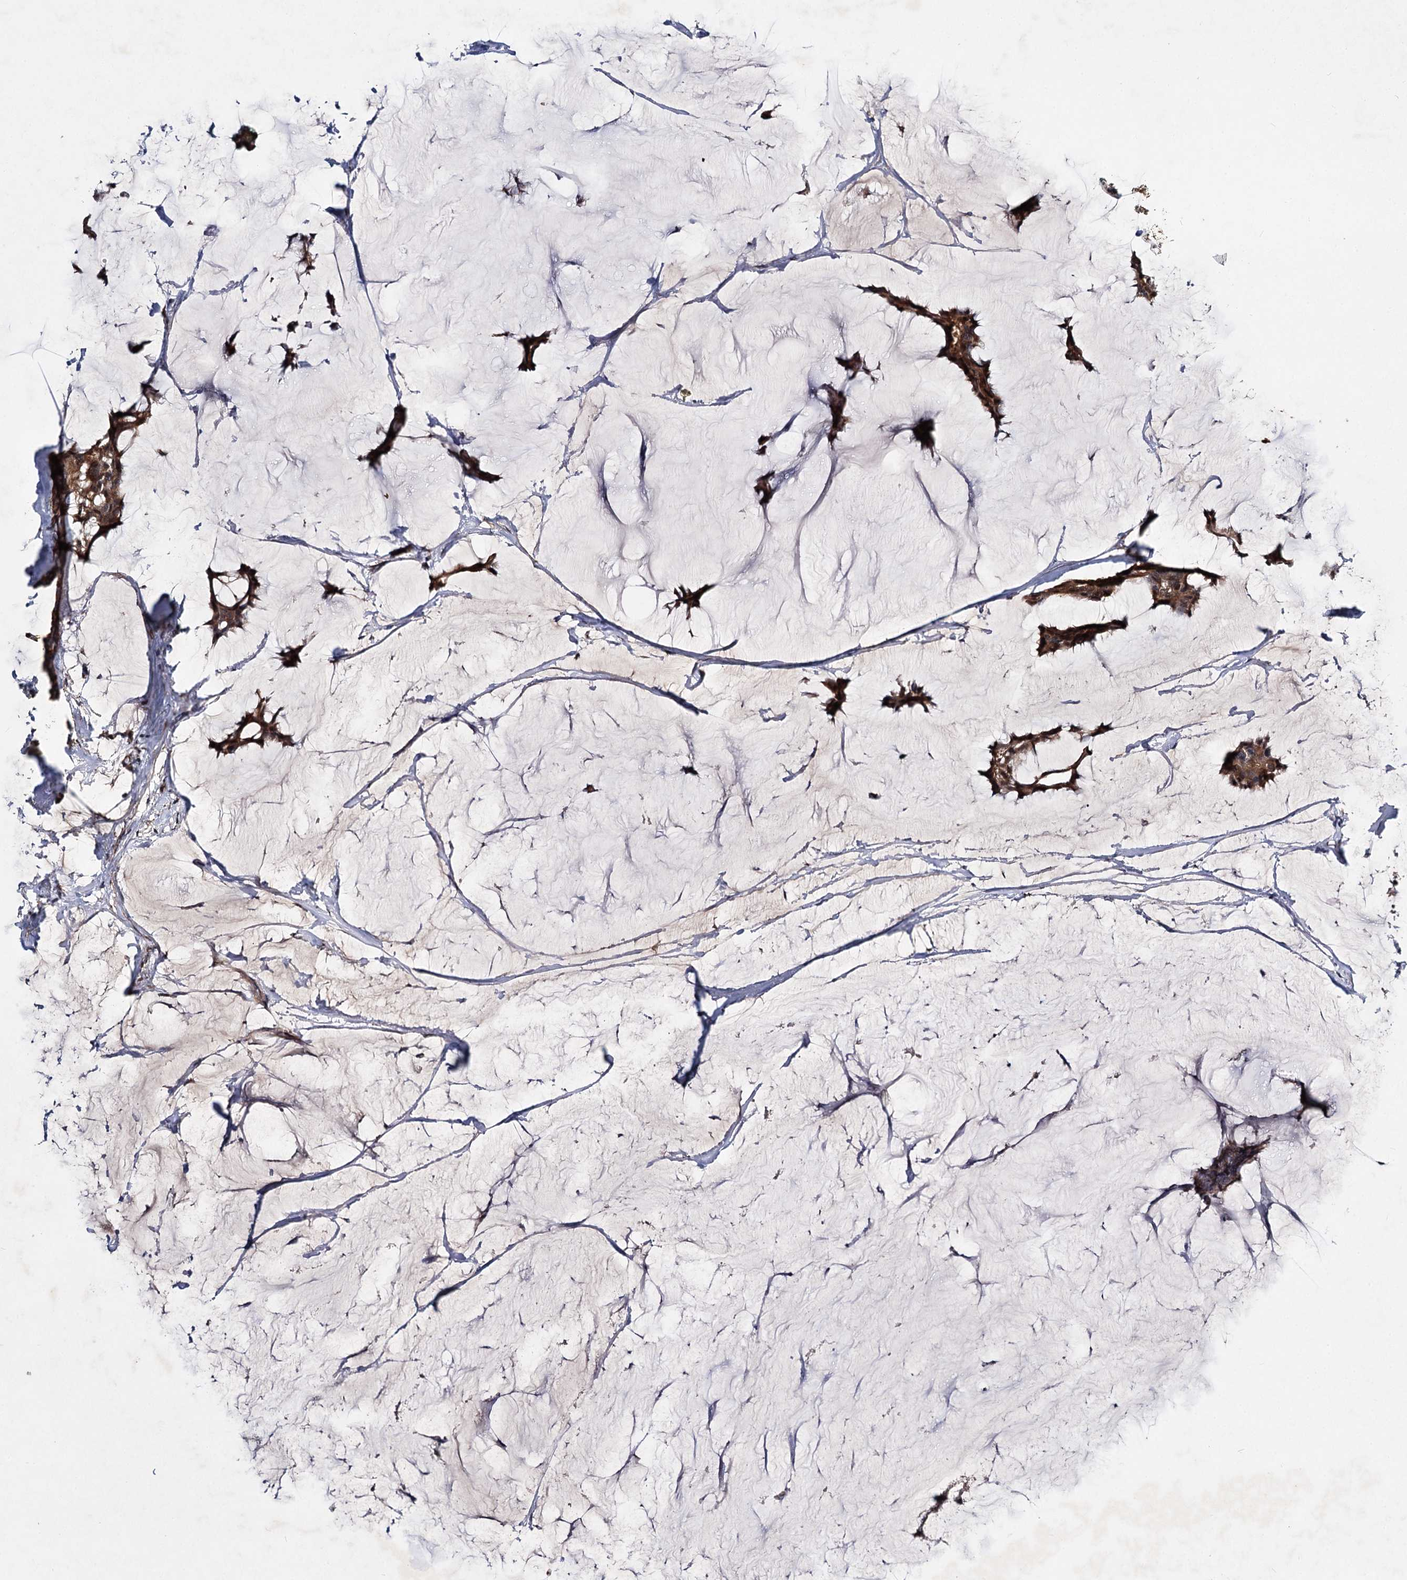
{"staining": {"intensity": "moderate", "quantity": ">75%", "location": "cytoplasmic/membranous"}, "tissue": "breast cancer", "cell_type": "Tumor cells", "image_type": "cancer", "snomed": [{"axis": "morphology", "description": "Duct carcinoma"}, {"axis": "topography", "description": "Breast"}], "caption": "Protein staining by immunohistochemistry exhibits moderate cytoplasmic/membranous expression in about >75% of tumor cells in invasive ductal carcinoma (breast). (DAB (3,3'-diaminobenzidine) = brown stain, brightfield microscopy at high magnification).", "gene": "MINDY3", "patient": {"sex": "female", "age": 93}}